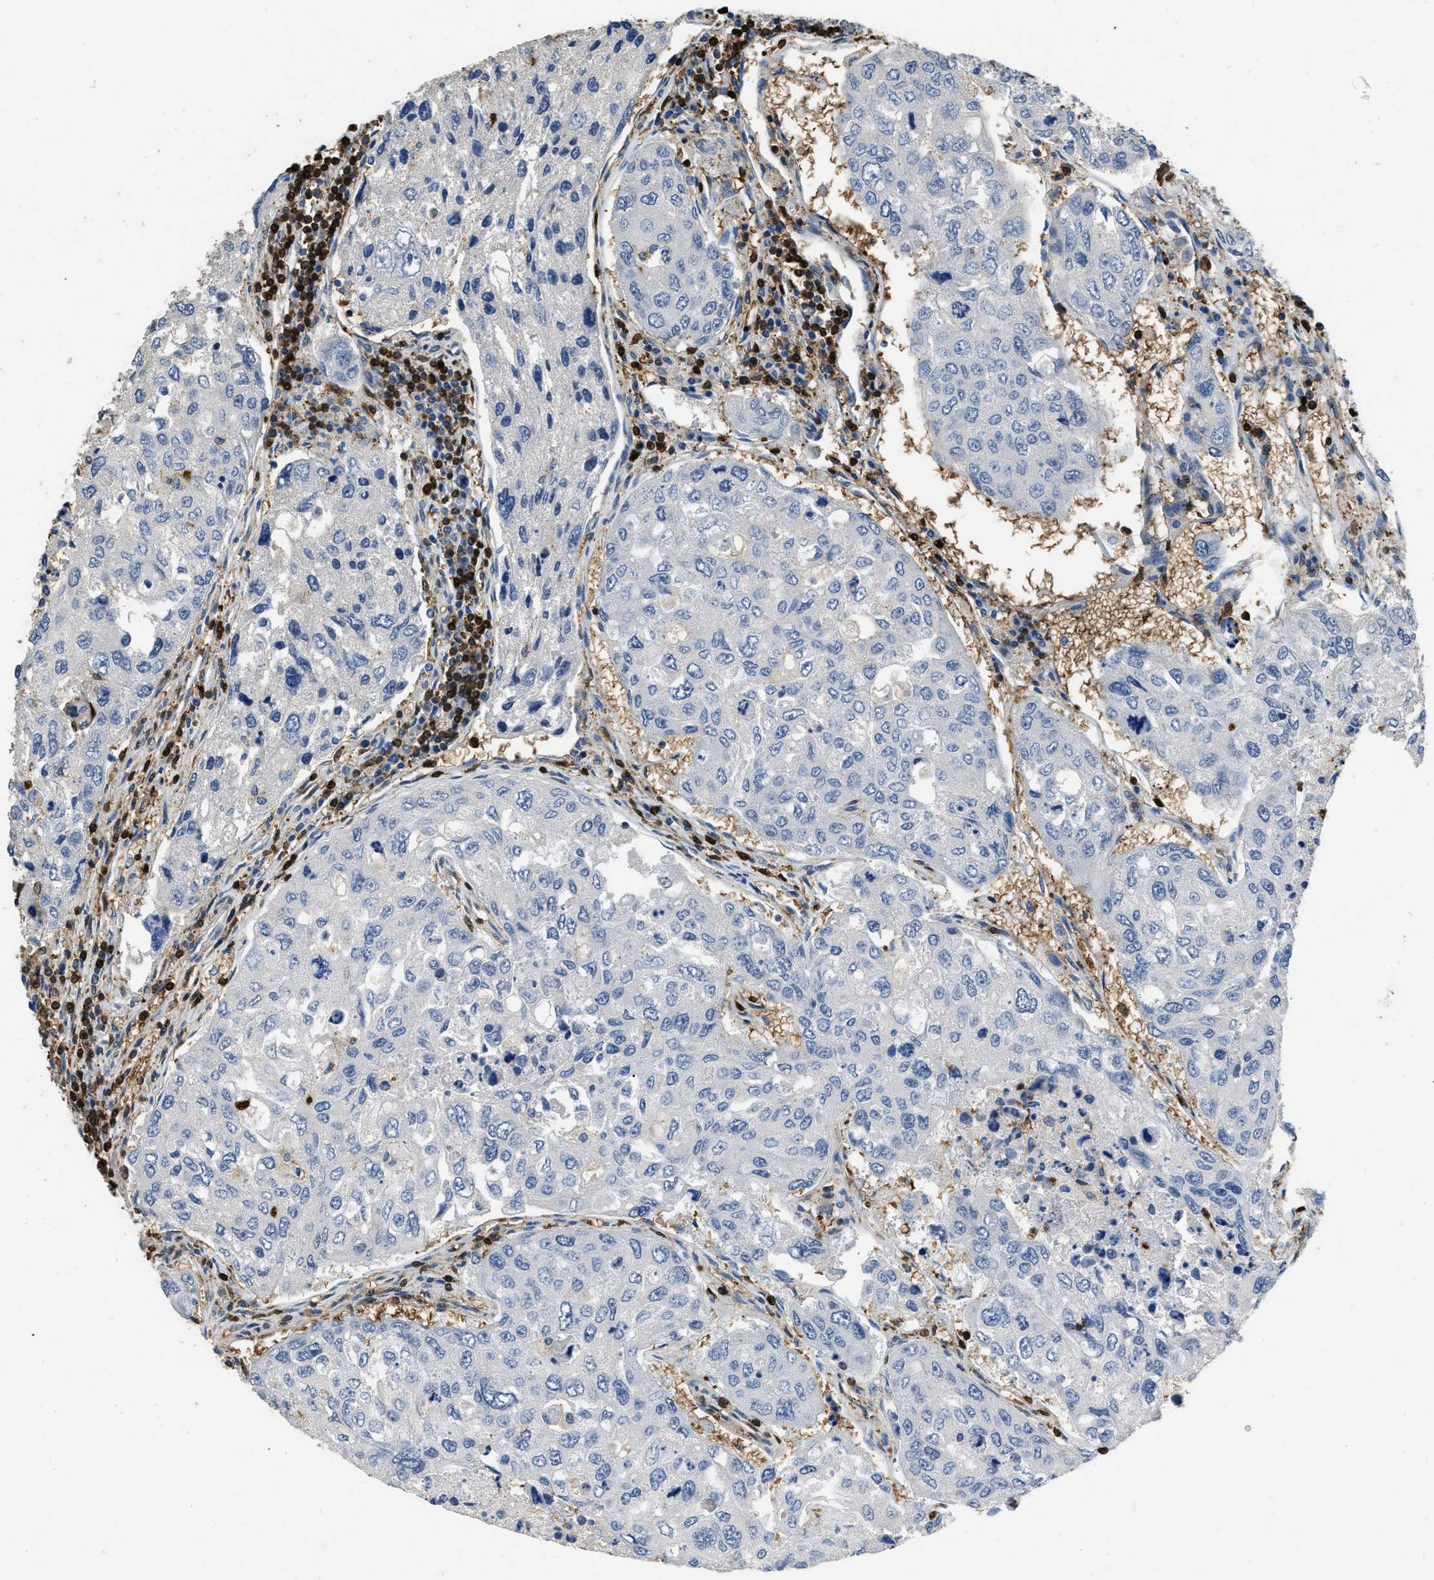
{"staining": {"intensity": "negative", "quantity": "none", "location": "none"}, "tissue": "urothelial cancer", "cell_type": "Tumor cells", "image_type": "cancer", "snomed": [{"axis": "morphology", "description": "Urothelial carcinoma, High grade"}, {"axis": "topography", "description": "Lymph node"}, {"axis": "topography", "description": "Urinary bladder"}], "caption": "High magnification brightfield microscopy of urothelial cancer stained with DAB (brown) and counterstained with hematoxylin (blue): tumor cells show no significant positivity.", "gene": "ARHGDIB", "patient": {"sex": "male", "age": 51}}